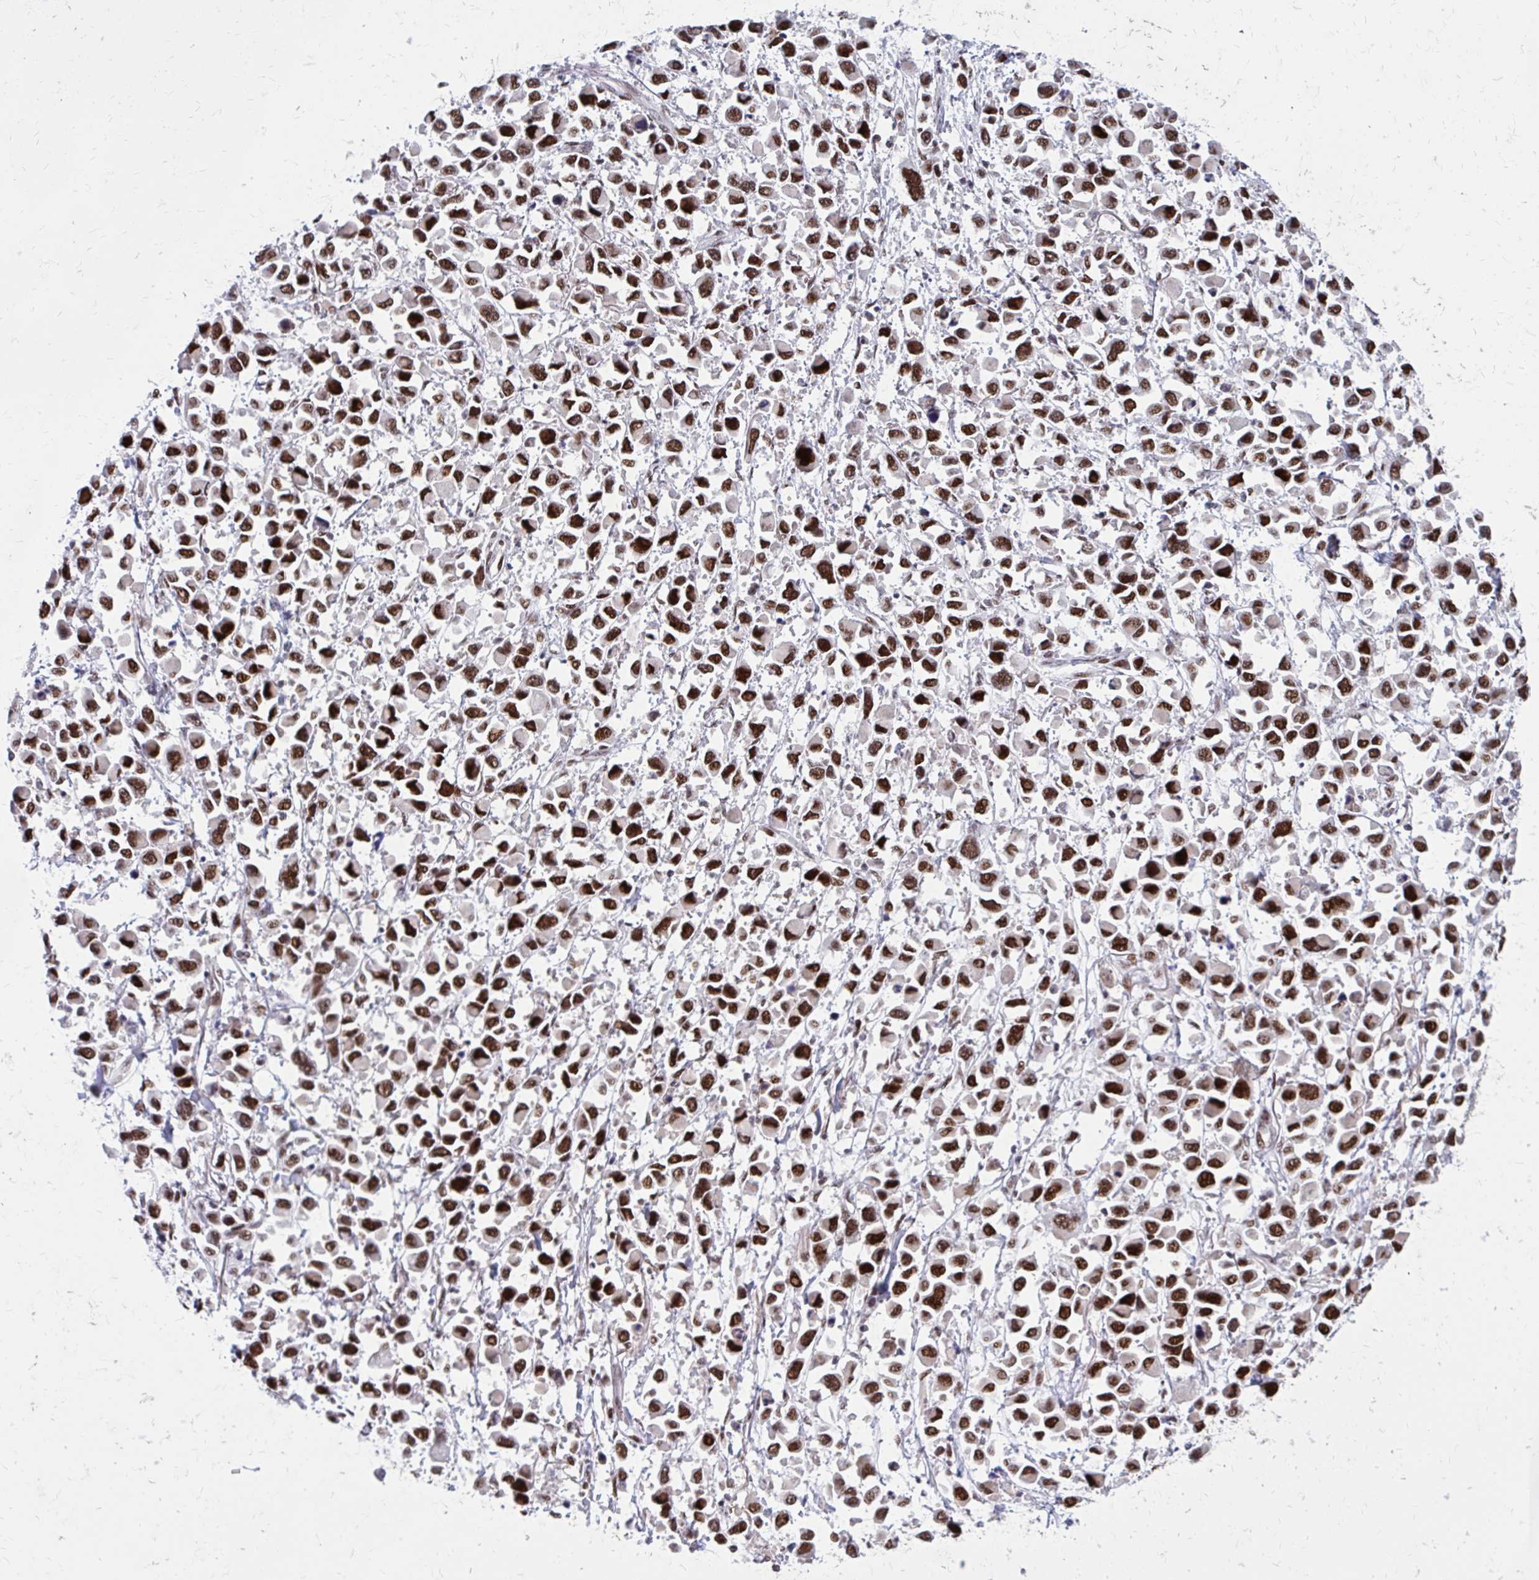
{"staining": {"intensity": "strong", "quantity": ">75%", "location": "nuclear"}, "tissue": "stomach cancer", "cell_type": "Tumor cells", "image_type": "cancer", "snomed": [{"axis": "morphology", "description": "Adenocarcinoma, NOS"}, {"axis": "topography", "description": "Stomach"}], "caption": "A histopathology image showing strong nuclear positivity in approximately >75% of tumor cells in stomach cancer, as visualized by brown immunohistochemical staining.", "gene": "PSME4", "patient": {"sex": "female", "age": 81}}